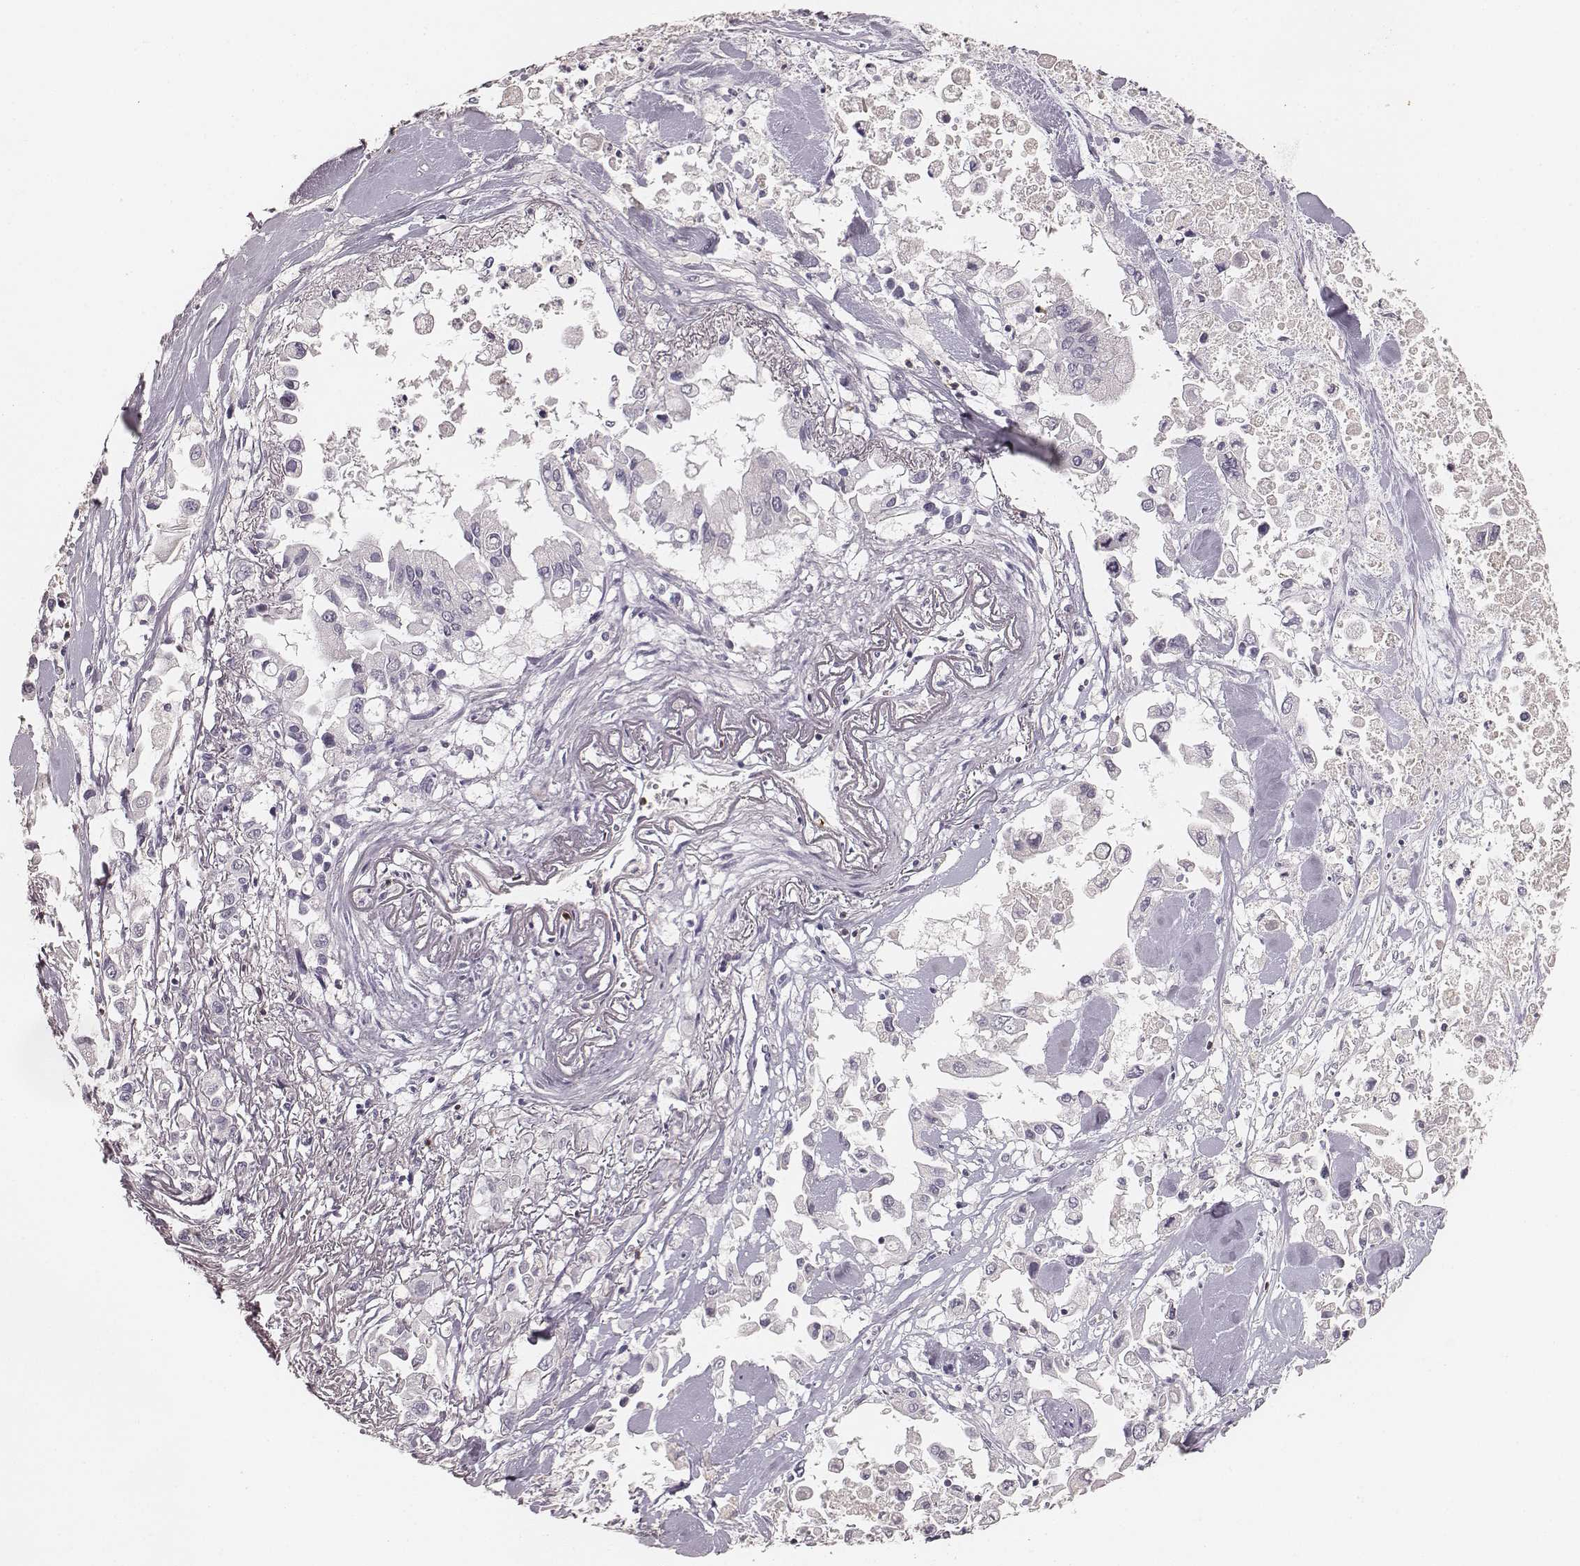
{"staining": {"intensity": "negative", "quantity": "none", "location": "none"}, "tissue": "pancreatic cancer", "cell_type": "Tumor cells", "image_type": "cancer", "snomed": [{"axis": "morphology", "description": "Adenocarcinoma, NOS"}, {"axis": "topography", "description": "Pancreas"}], "caption": "Immunohistochemical staining of human pancreatic cancer reveals no significant expression in tumor cells. (IHC, brightfield microscopy, high magnification).", "gene": "CD8A", "patient": {"sex": "female", "age": 83}}